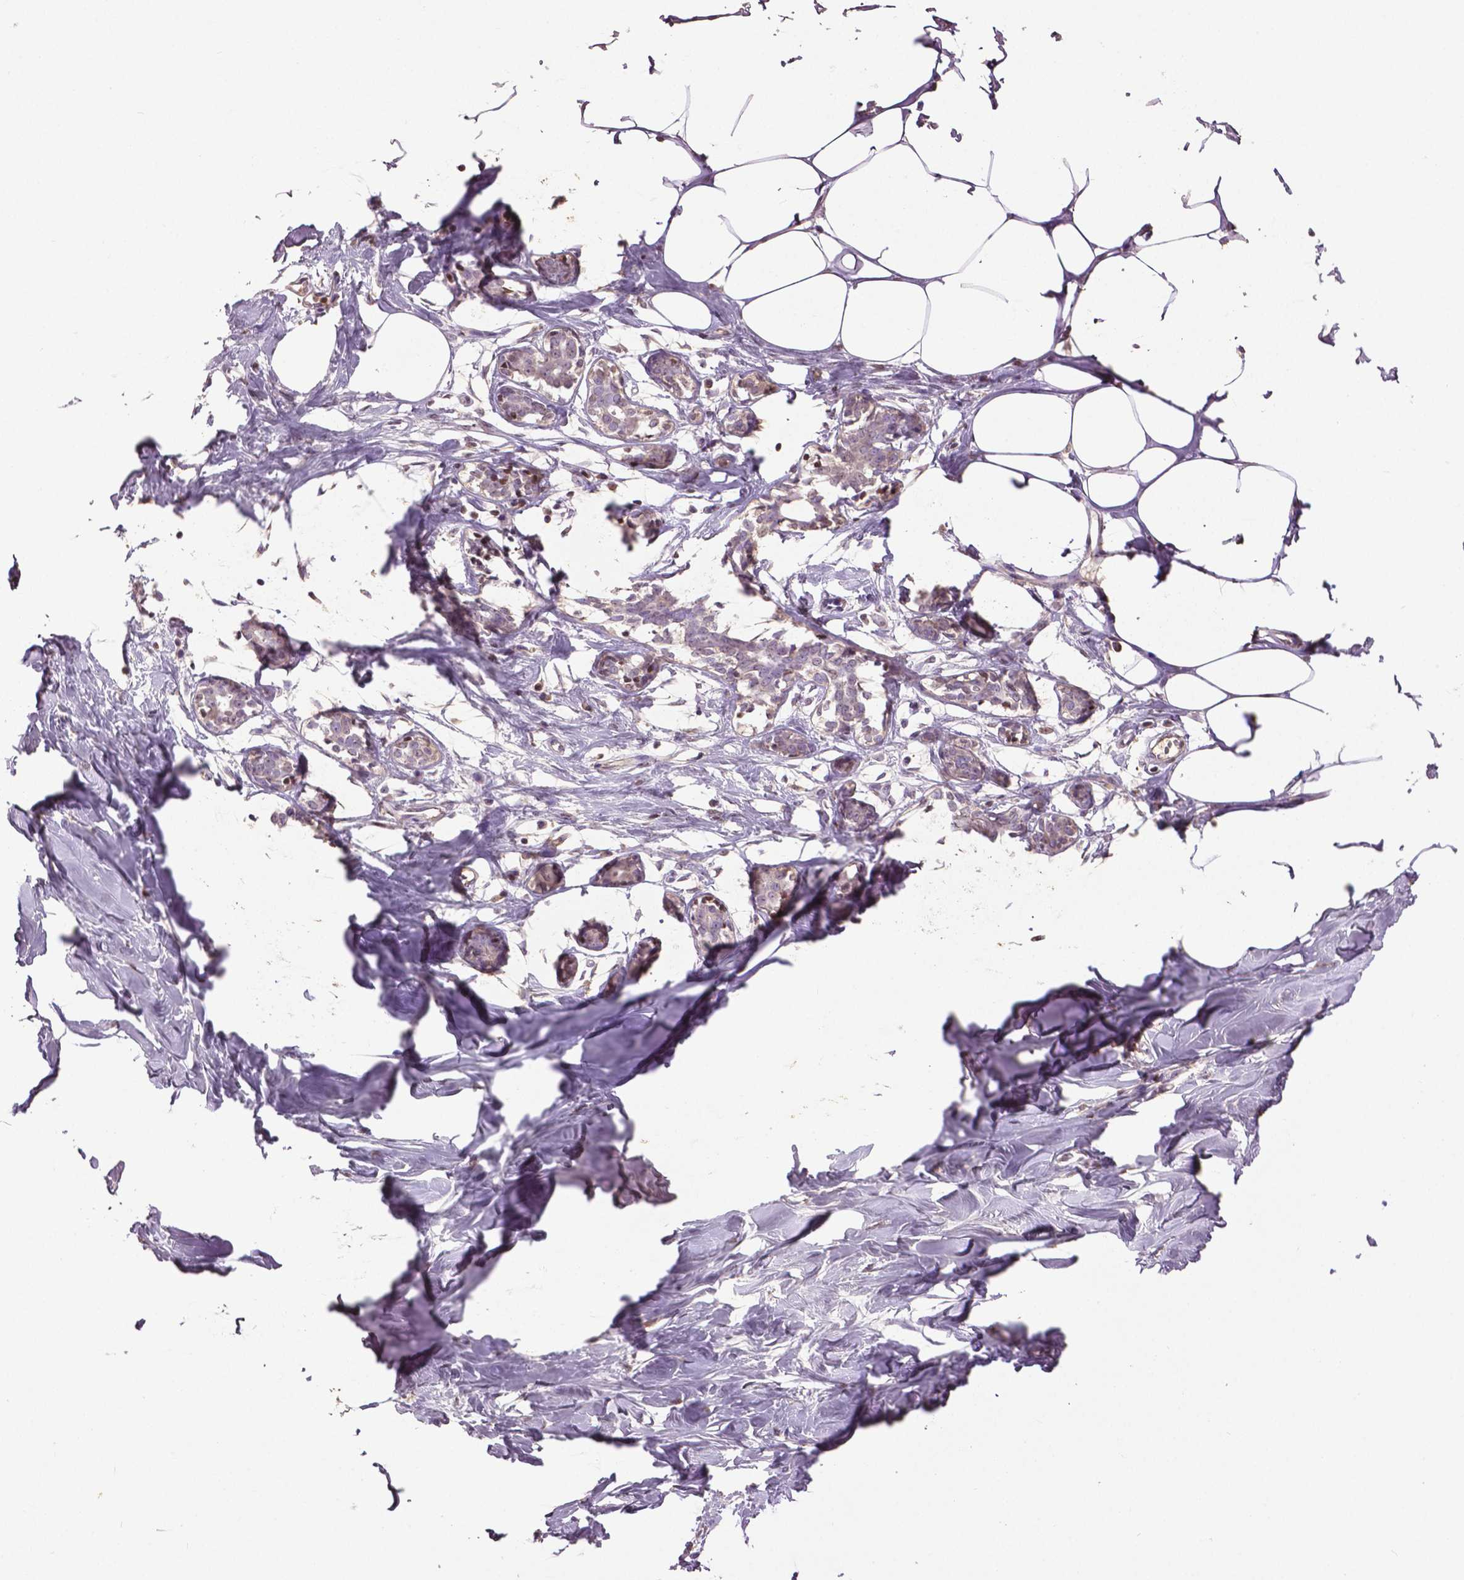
{"staining": {"intensity": "moderate", "quantity": "<25%", "location": "nuclear"}, "tissue": "breast", "cell_type": "Adipocytes", "image_type": "normal", "snomed": [{"axis": "morphology", "description": "Normal tissue, NOS"}, {"axis": "topography", "description": "Breast"}], "caption": "Immunohistochemical staining of normal breast reveals <25% levels of moderate nuclear protein positivity in approximately <25% of adipocytes.", "gene": "RUNX3", "patient": {"sex": "female", "age": 27}}